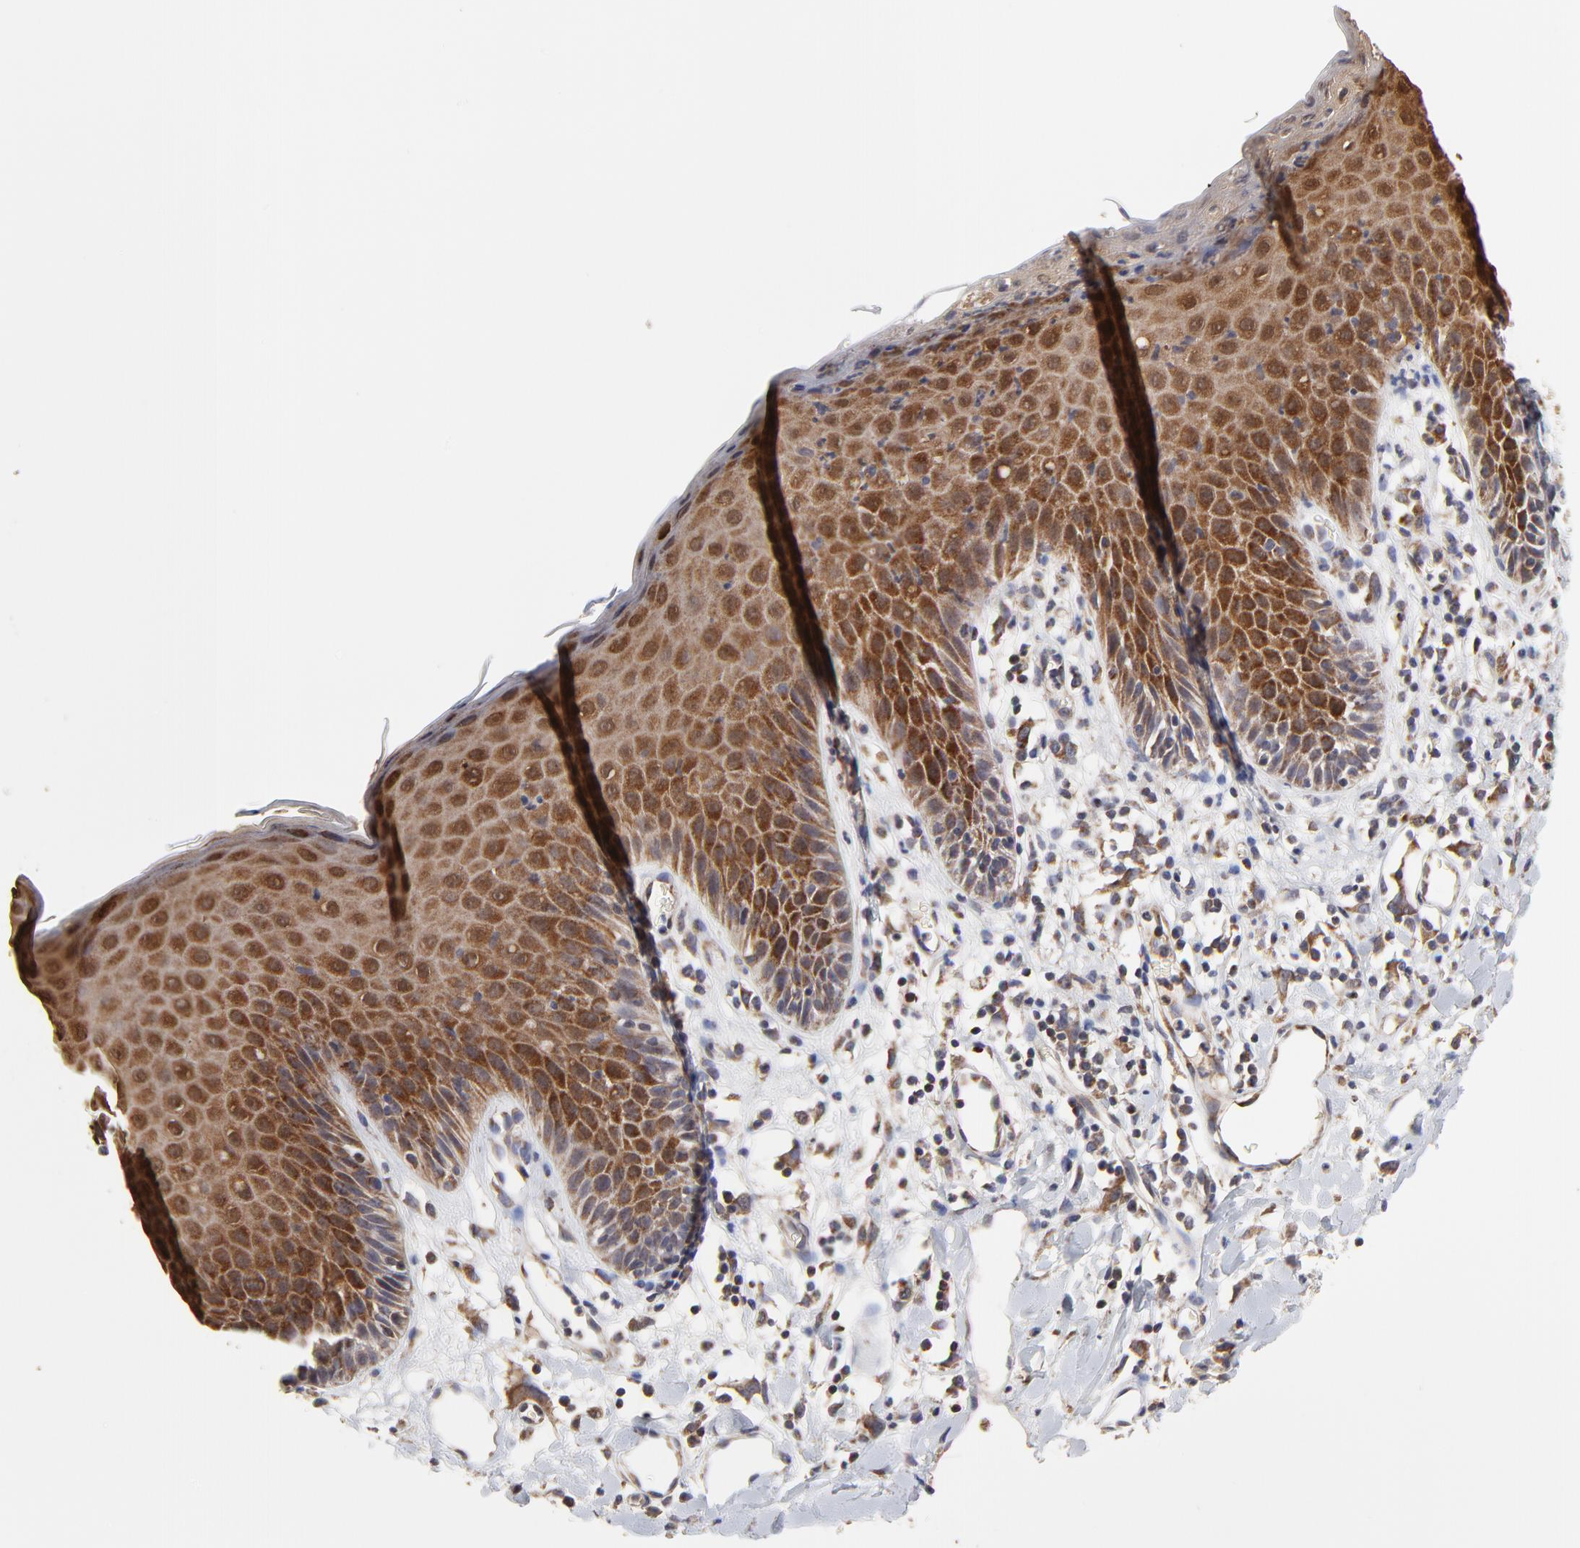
{"staining": {"intensity": "moderate", "quantity": ">75%", "location": "cytoplasmic/membranous"}, "tissue": "skin", "cell_type": "Epidermal cells", "image_type": "normal", "snomed": [{"axis": "morphology", "description": "Normal tissue, NOS"}, {"axis": "topography", "description": "Vulva"}, {"axis": "topography", "description": "Peripheral nerve tissue"}], "caption": "High-power microscopy captured an IHC image of benign skin, revealing moderate cytoplasmic/membranous staining in about >75% of epidermal cells.", "gene": "ZNF550", "patient": {"sex": "female", "age": 68}}